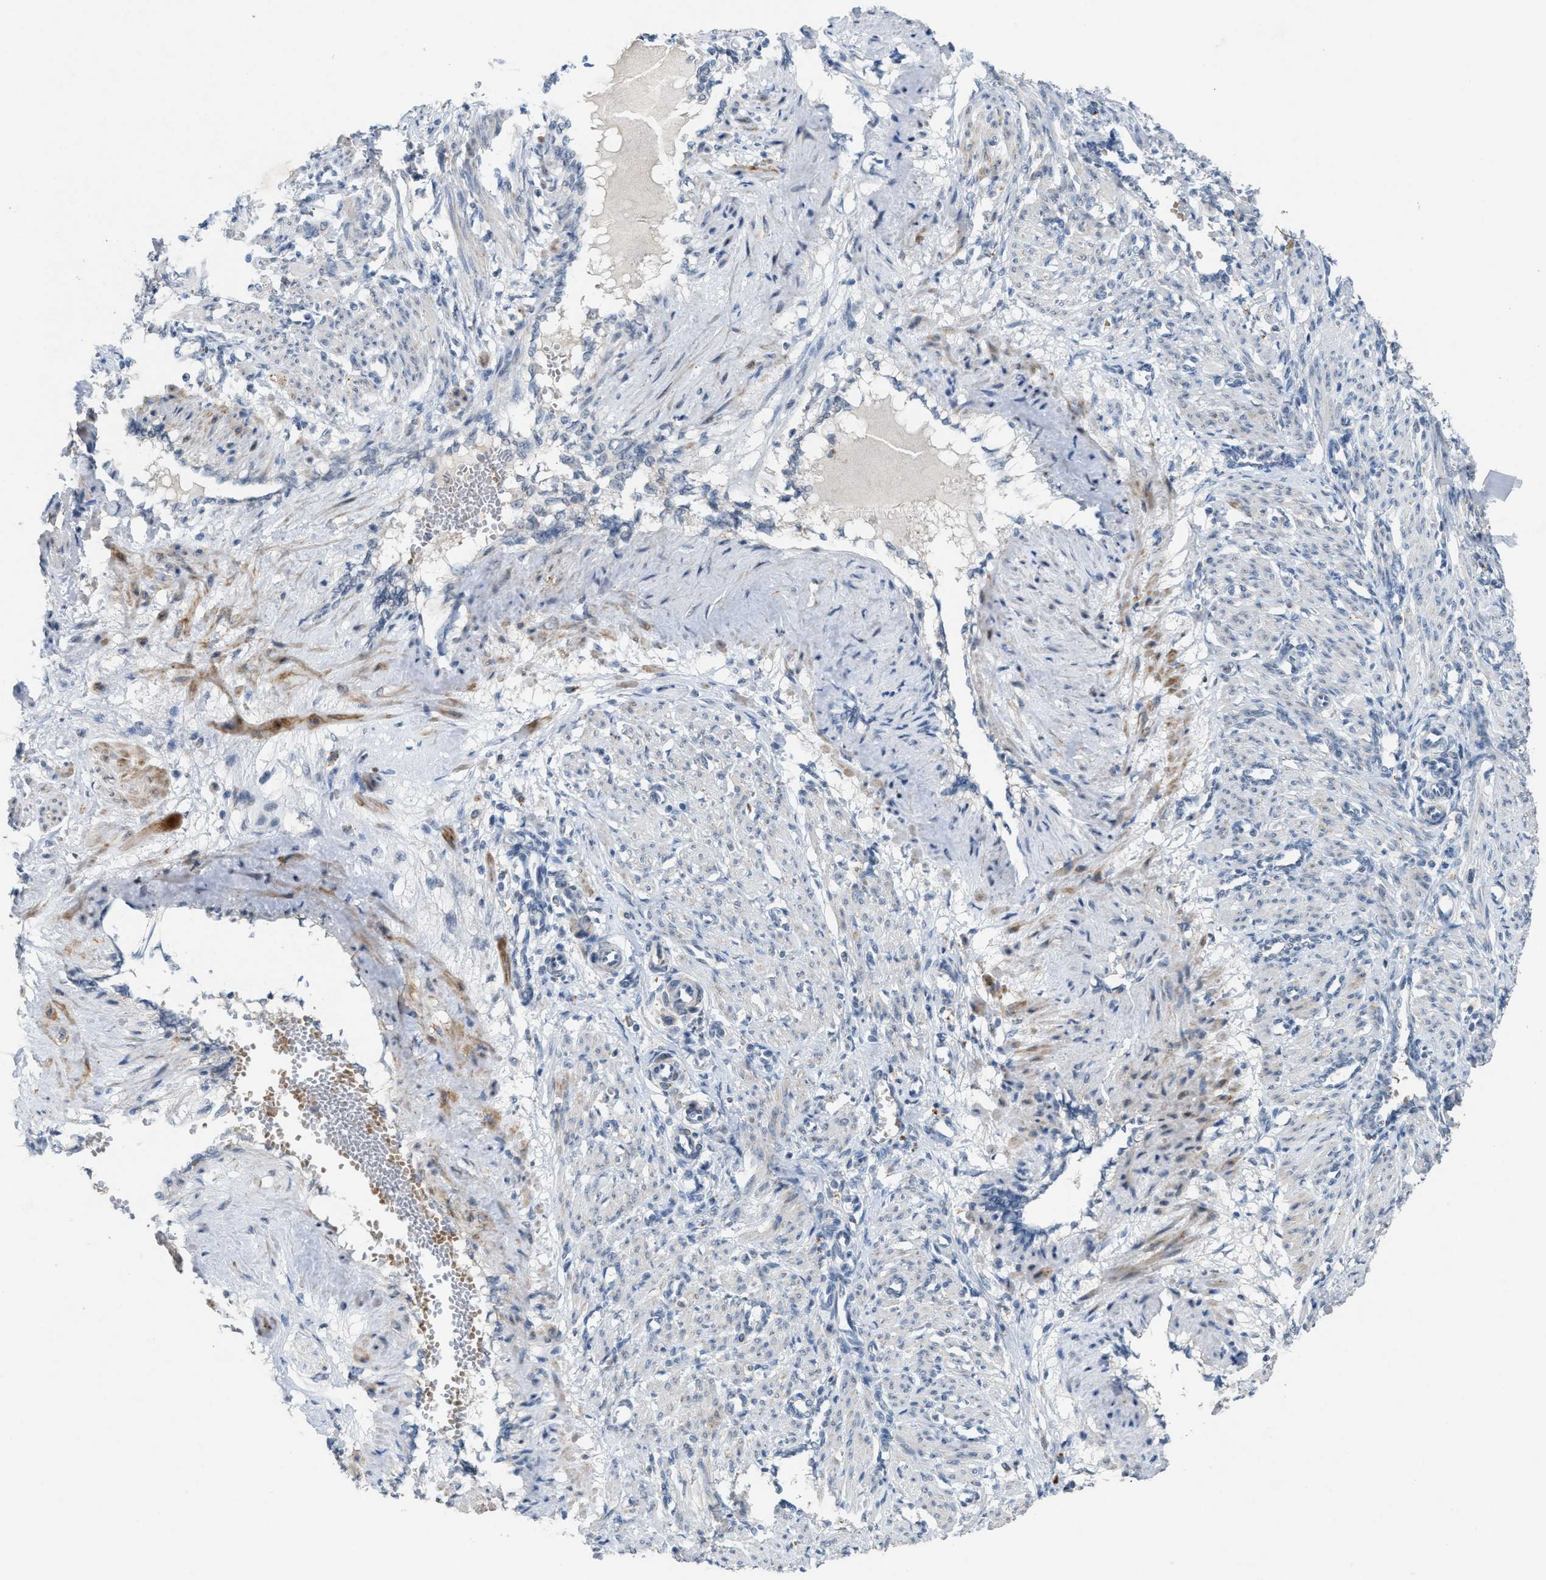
{"staining": {"intensity": "moderate", "quantity": "<25%", "location": "cytoplasmic/membranous"}, "tissue": "smooth muscle", "cell_type": "Smooth muscle cells", "image_type": "normal", "snomed": [{"axis": "morphology", "description": "Normal tissue, NOS"}, {"axis": "topography", "description": "Endometrium"}], "caption": "Immunohistochemistry (DAB) staining of benign smooth muscle displays moderate cytoplasmic/membranous protein expression in approximately <25% of smooth muscle cells.", "gene": "SLC5A5", "patient": {"sex": "female", "age": 33}}